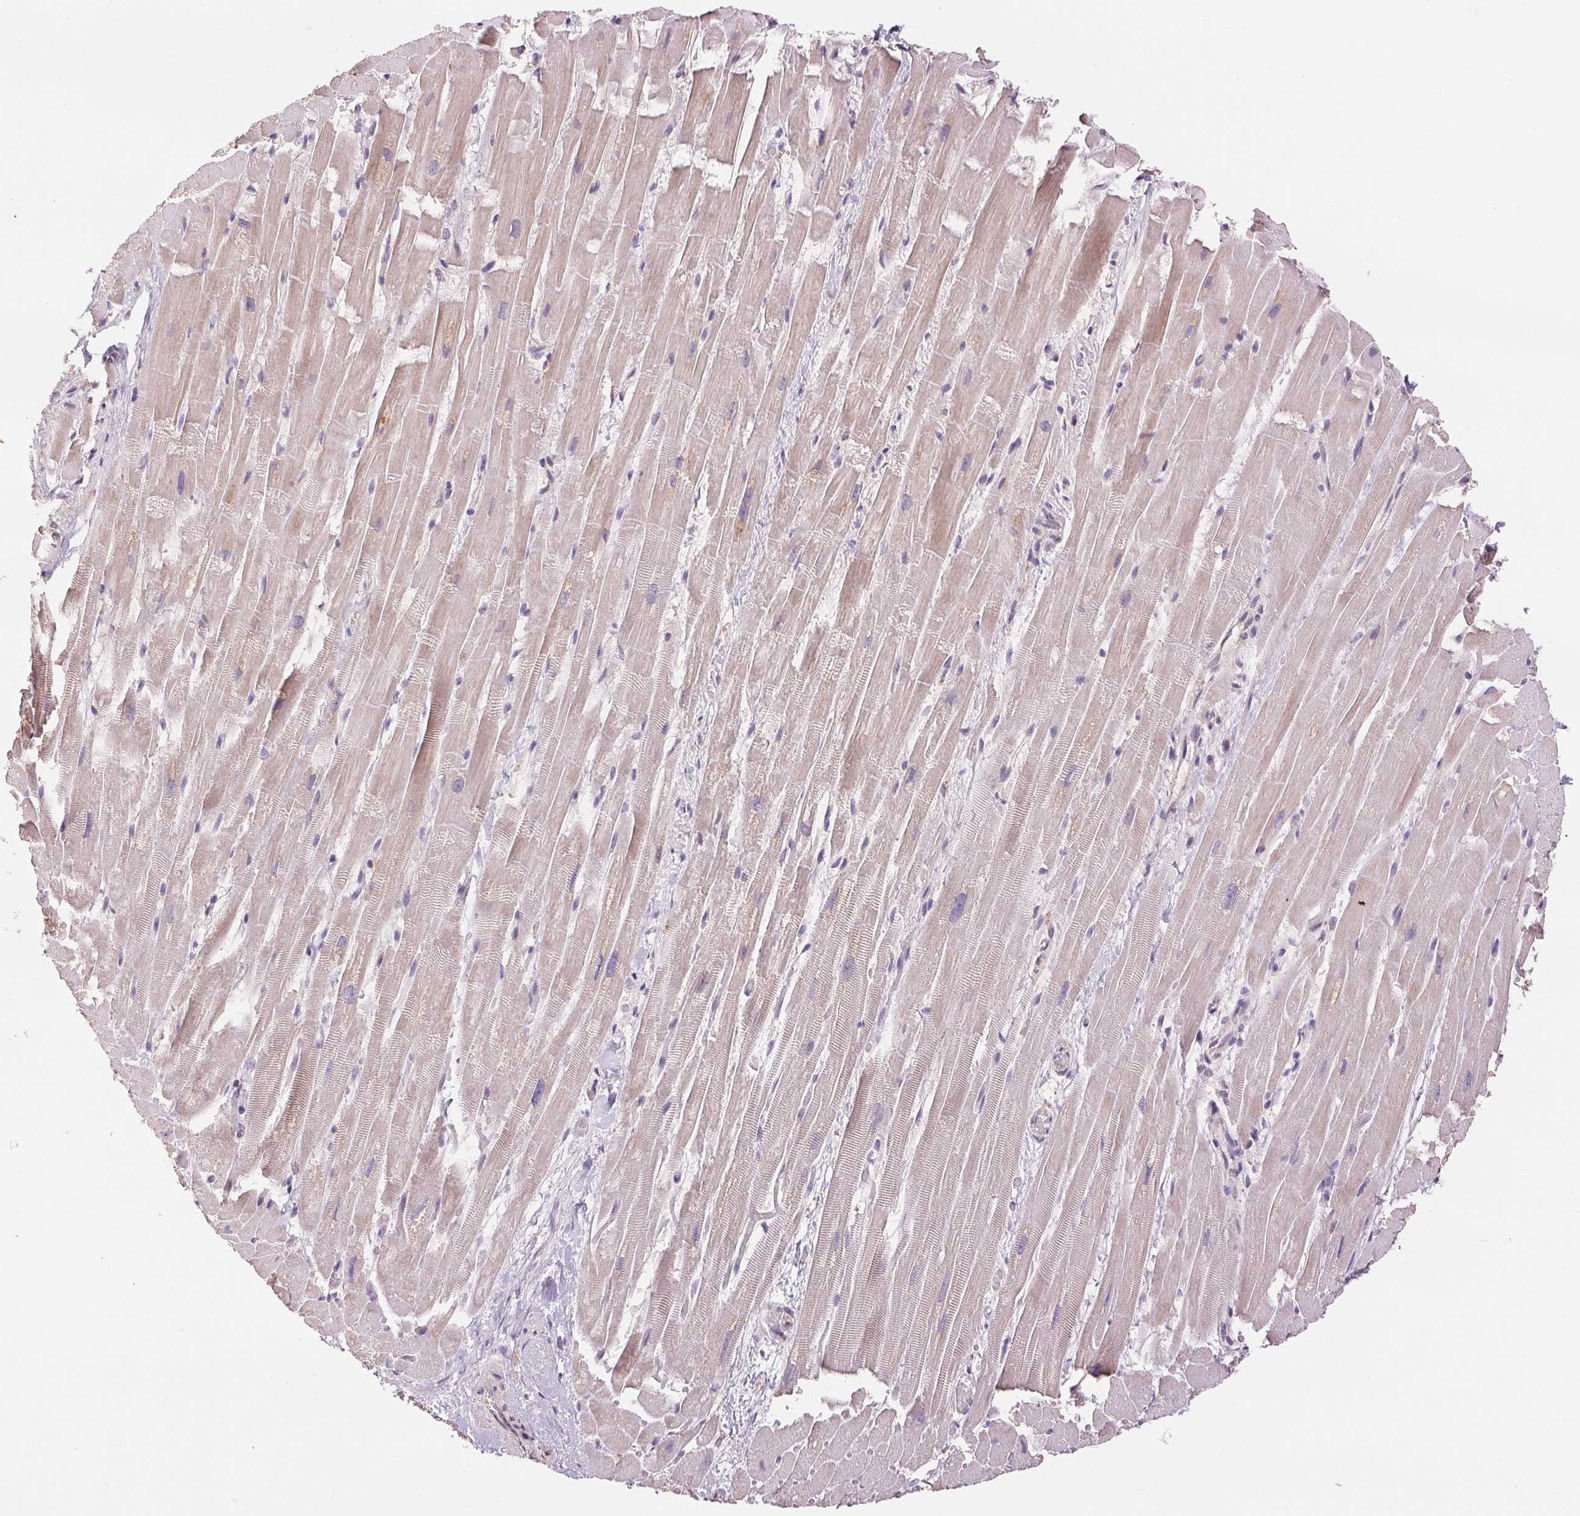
{"staining": {"intensity": "weak", "quantity": ">75%", "location": "cytoplasmic/membranous"}, "tissue": "heart muscle", "cell_type": "Cardiomyocytes", "image_type": "normal", "snomed": [{"axis": "morphology", "description": "Normal tissue, NOS"}, {"axis": "topography", "description": "Heart"}], "caption": "About >75% of cardiomyocytes in normal heart muscle display weak cytoplasmic/membranous protein positivity as visualized by brown immunohistochemical staining.", "gene": "DGUOK", "patient": {"sex": "male", "age": 37}}